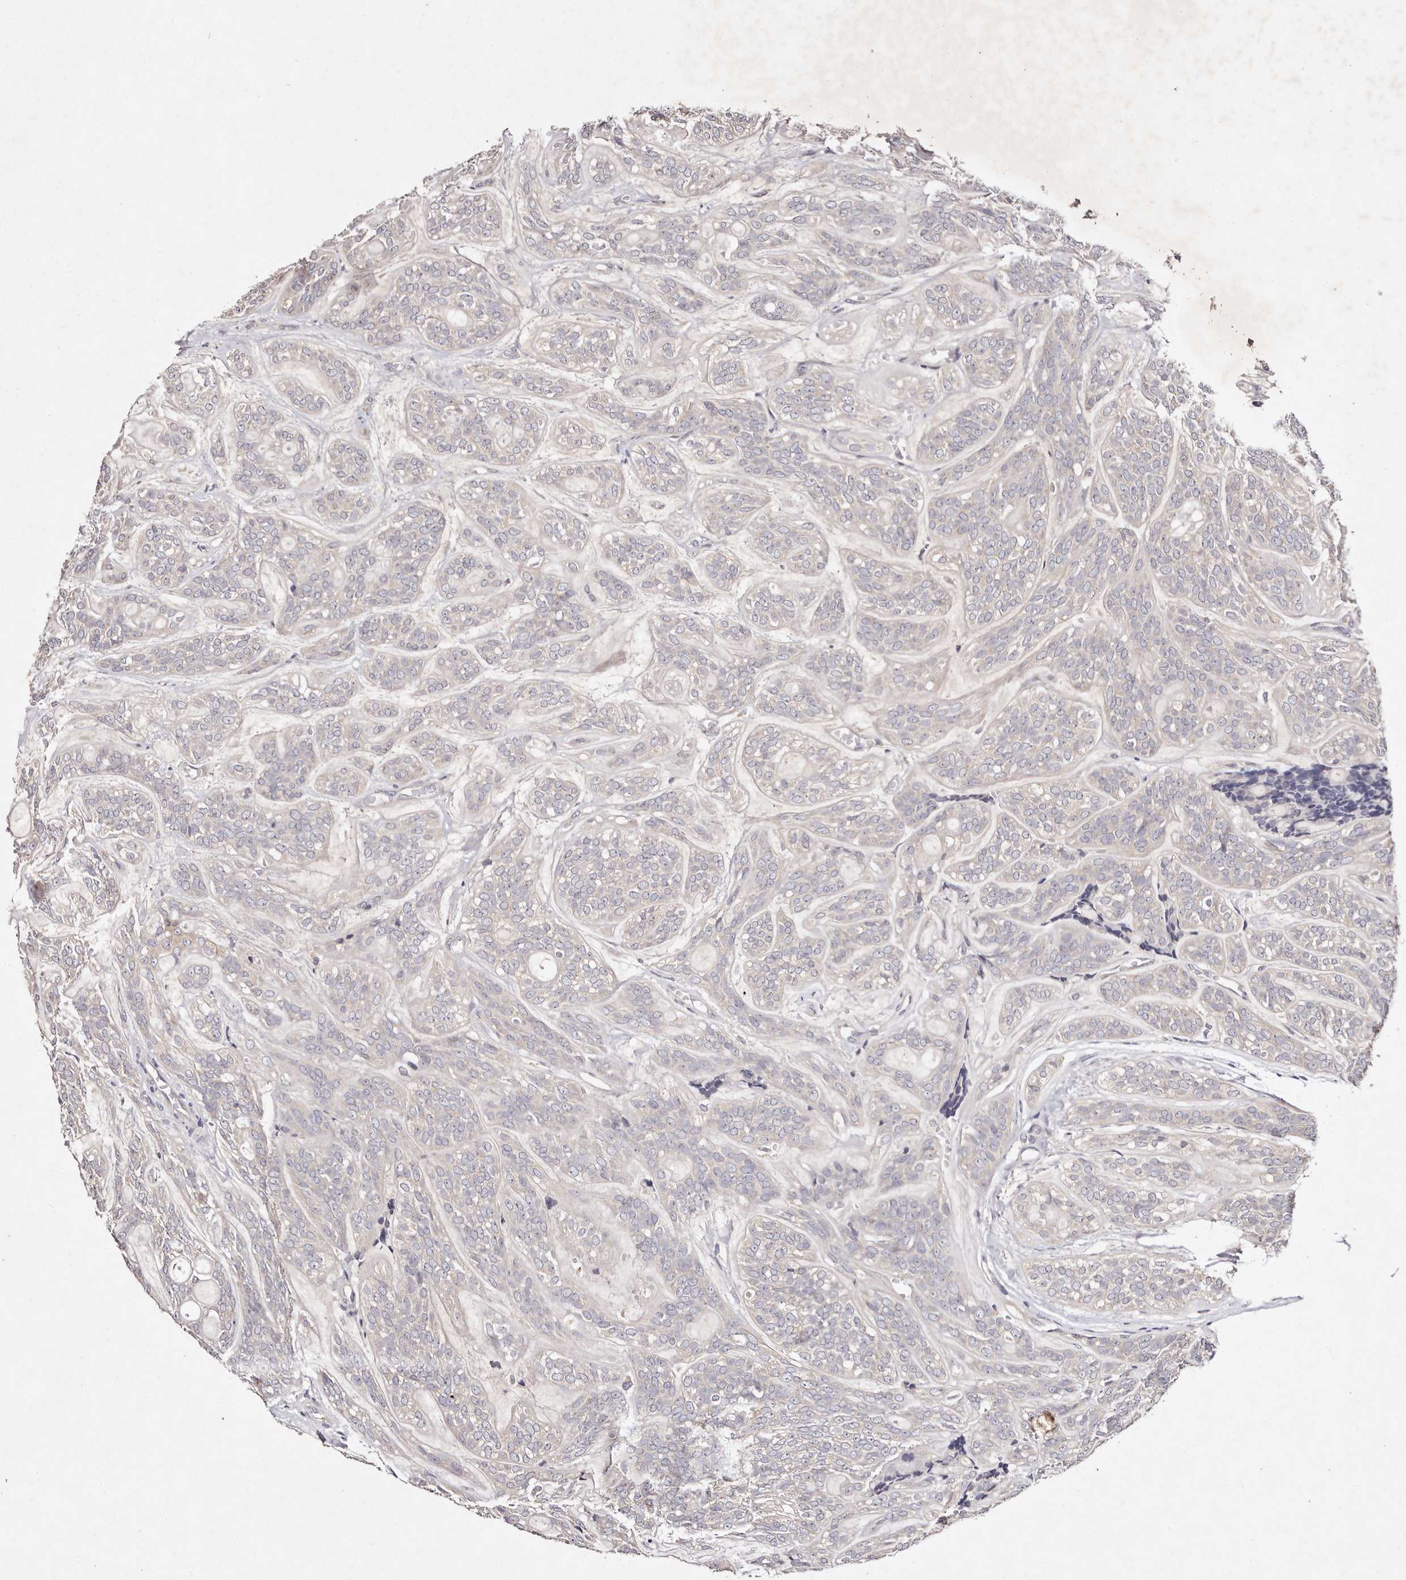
{"staining": {"intensity": "negative", "quantity": "none", "location": "none"}, "tissue": "head and neck cancer", "cell_type": "Tumor cells", "image_type": "cancer", "snomed": [{"axis": "morphology", "description": "Adenocarcinoma, NOS"}, {"axis": "topography", "description": "Head-Neck"}], "caption": "Immunohistochemical staining of head and neck cancer demonstrates no significant staining in tumor cells. The staining was performed using DAB to visualize the protein expression in brown, while the nuclei were stained in blue with hematoxylin (Magnification: 20x).", "gene": "TSC2", "patient": {"sex": "male", "age": 66}}